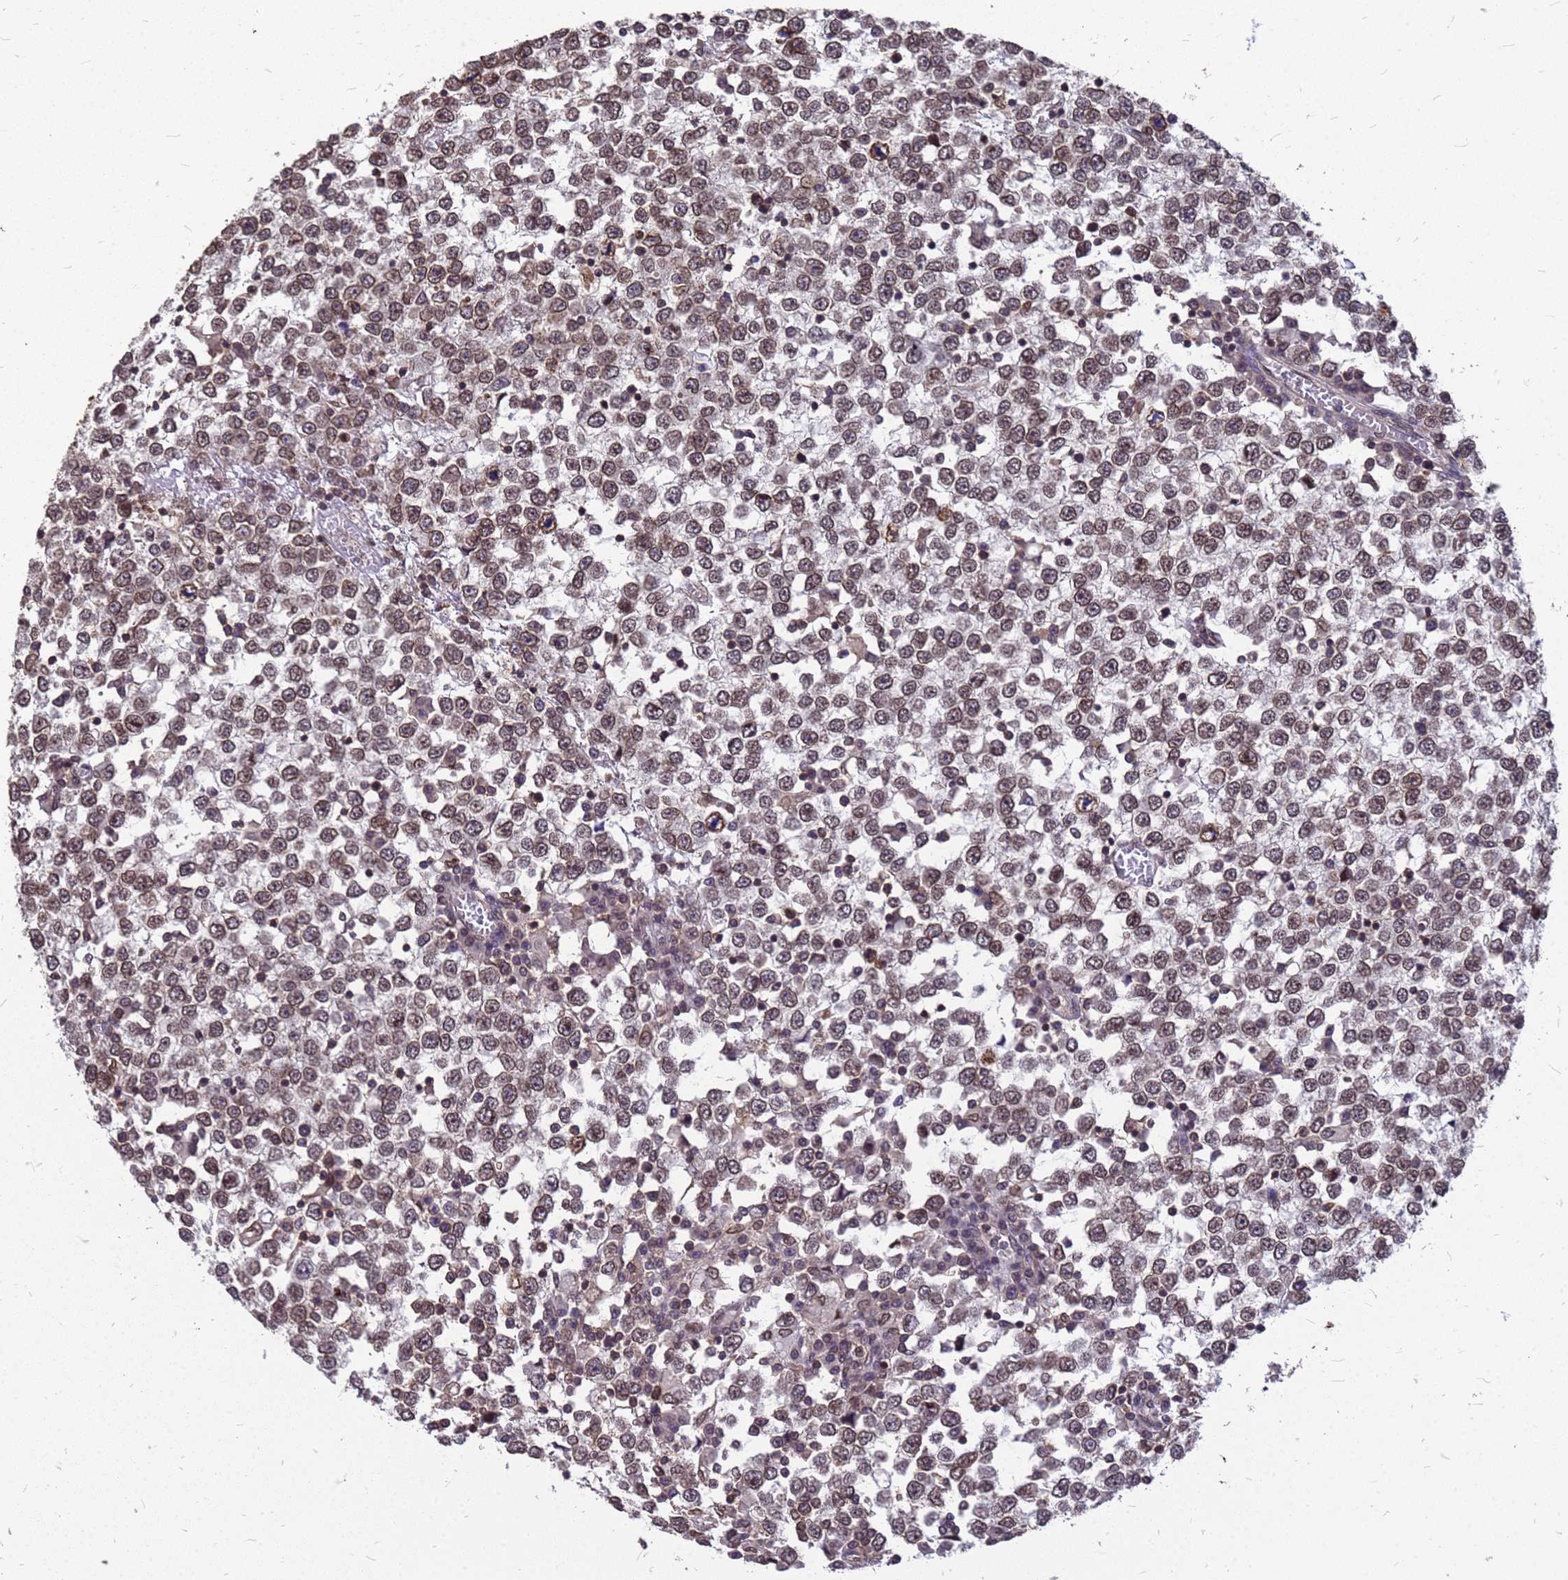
{"staining": {"intensity": "moderate", "quantity": ">75%", "location": "nuclear"}, "tissue": "testis cancer", "cell_type": "Tumor cells", "image_type": "cancer", "snomed": [{"axis": "morphology", "description": "Seminoma, NOS"}, {"axis": "topography", "description": "Testis"}], "caption": "A brown stain shows moderate nuclear staining of a protein in seminoma (testis) tumor cells.", "gene": "C1orf35", "patient": {"sex": "male", "age": 65}}